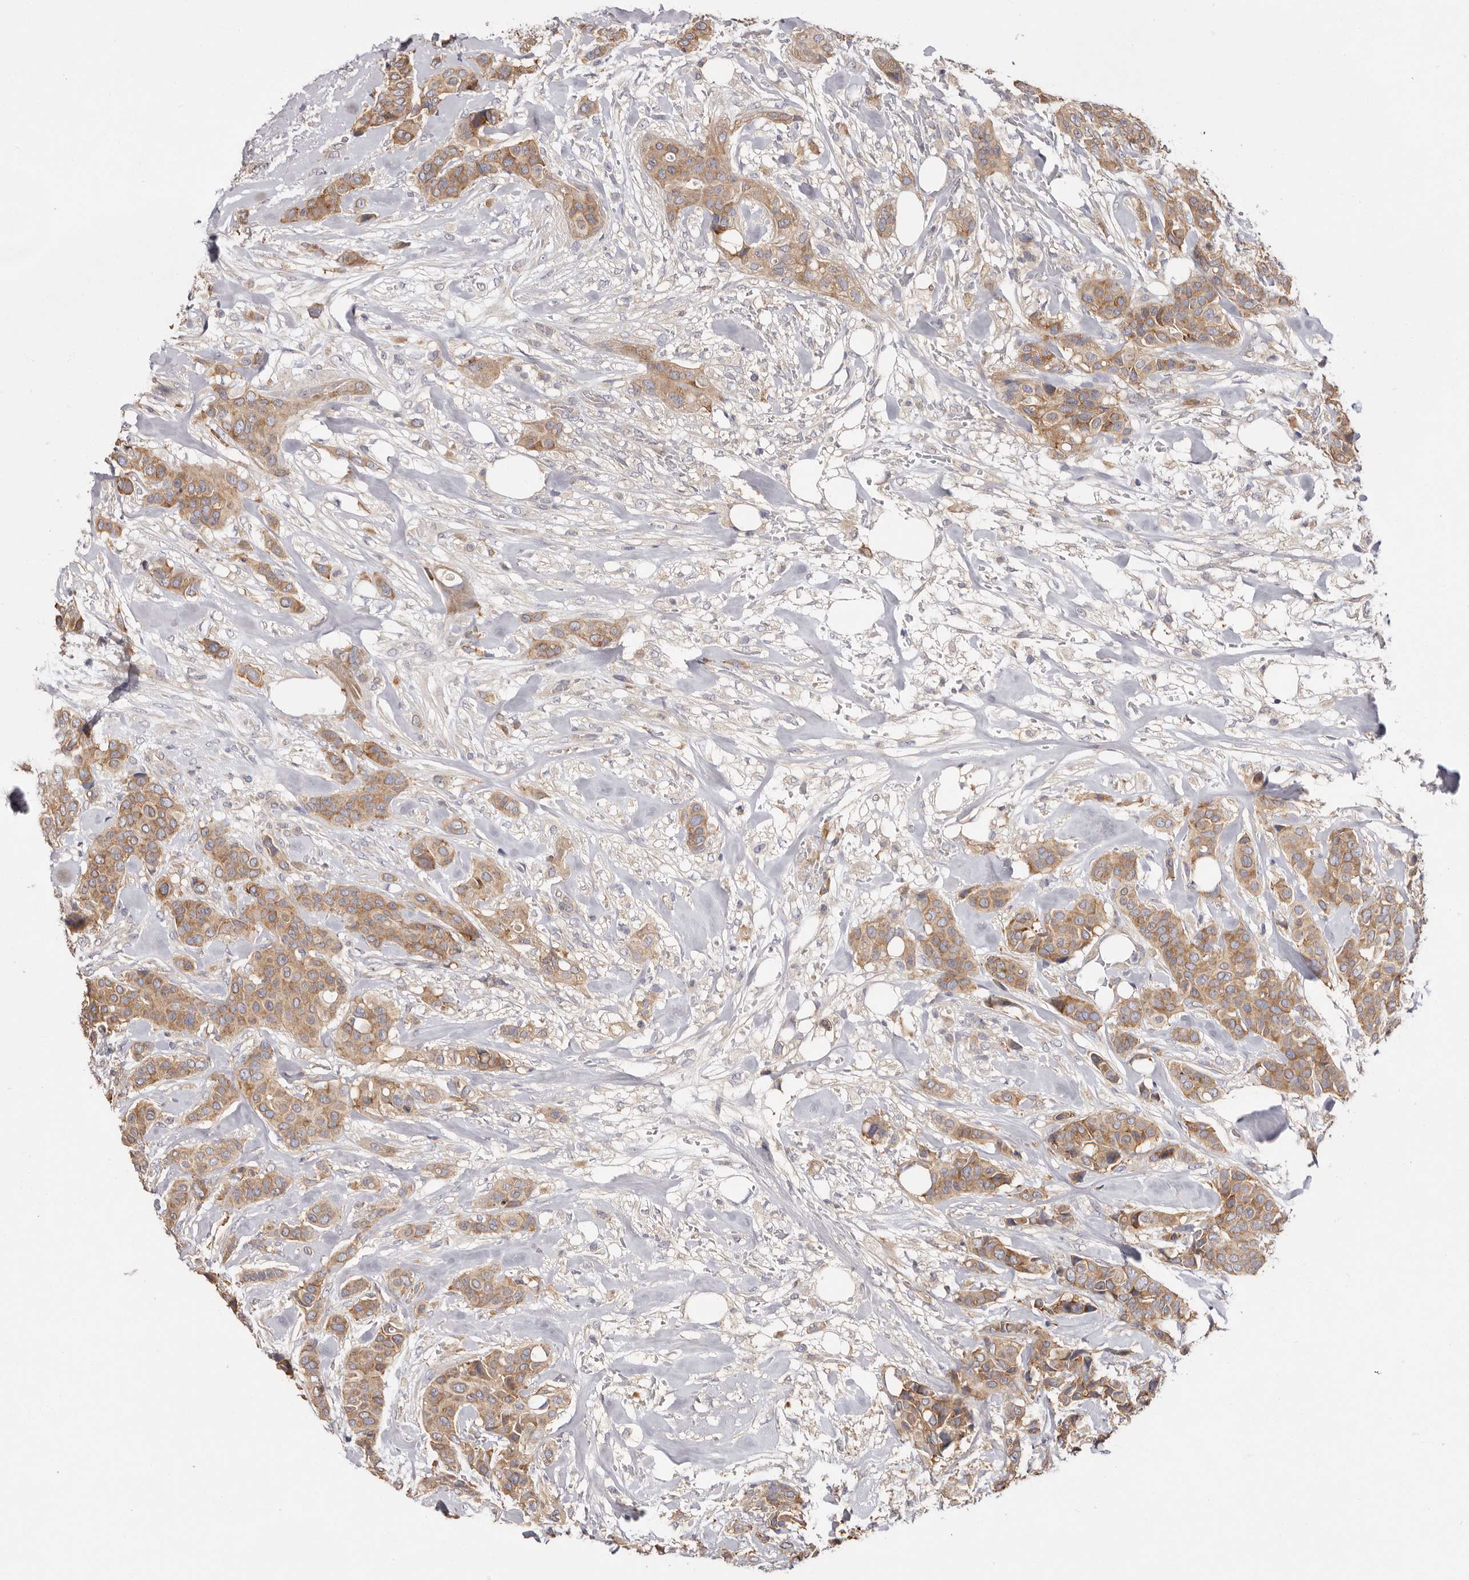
{"staining": {"intensity": "moderate", "quantity": ">75%", "location": "cytoplasmic/membranous"}, "tissue": "breast cancer", "cell_type": "Tumor cells", "image_type": "cancer", "snomed": [{"axis": "morphology", "description": "Lobular carcinoma"}, {"axis": "topography", "description": "Breast"}], "caption": "The immunohistochemical stain shows moderate cytoplasmic/membranous expression in tumor cells of breast cancer tissue.", "gene": "FAM167B", "patient": {"sex": "female", "age": 51}}